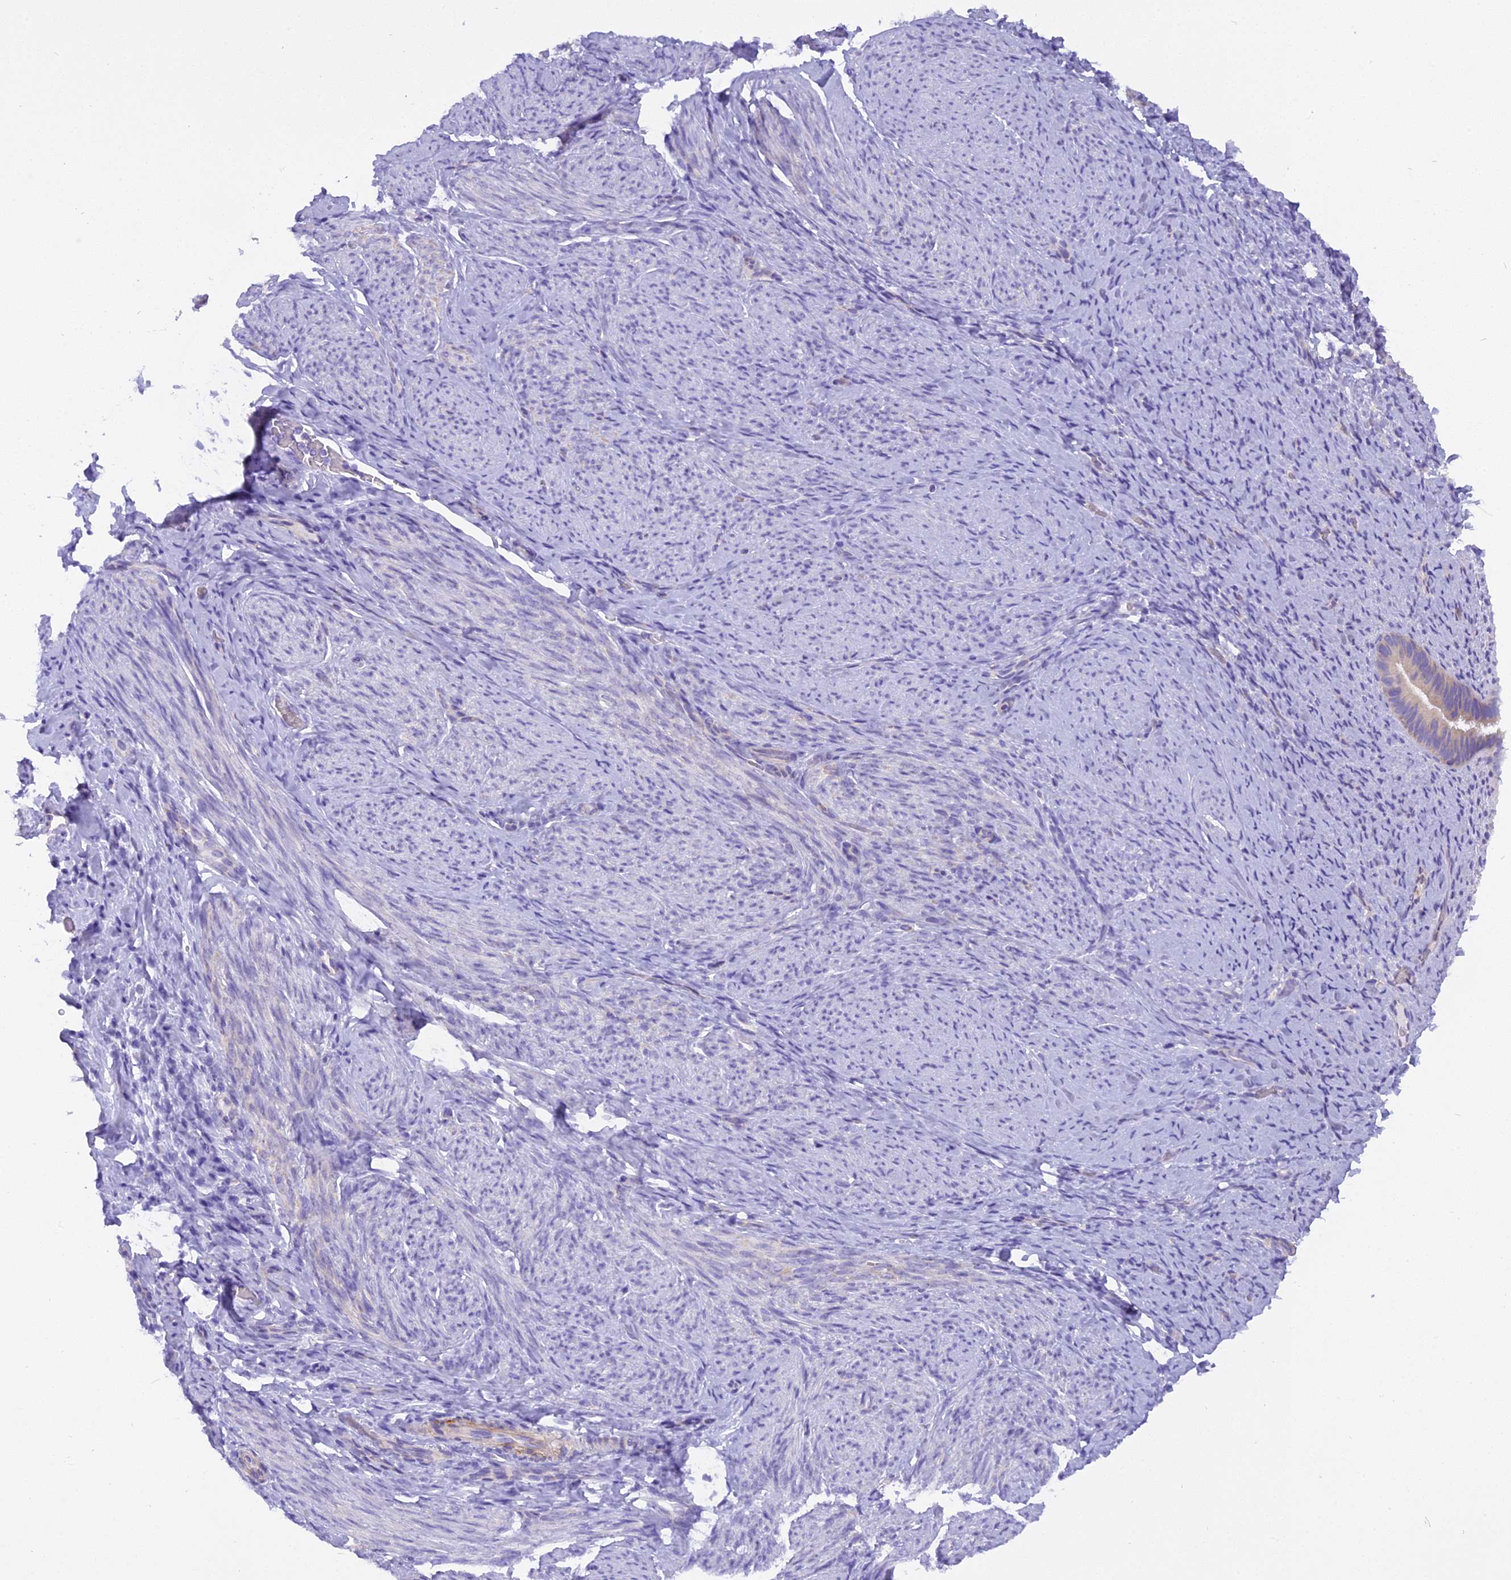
{"staining": {"intensity": "negative", "quantity": "none", "location": "none"}, "tissue": "endometrium", "cell_type": "Cells in endometrial stroma", "image_type": "normal", "snomed": [{"axis": "morphology", "description": "Normal tissue, NOS"}, {"axis": "topography", "description": "Endometrium"}], "caption": "Endometrium was stained to show a protein in brown. There is no significant positivity in cells in endometrial stroma. The staining is performed using DAB (3,3'-diaminobenzidine) brown chromogen with nuclei counter-stained in using hematoxylin.", "gene": "TRIM3", "patient": {"sex": "female", "age": 65}}